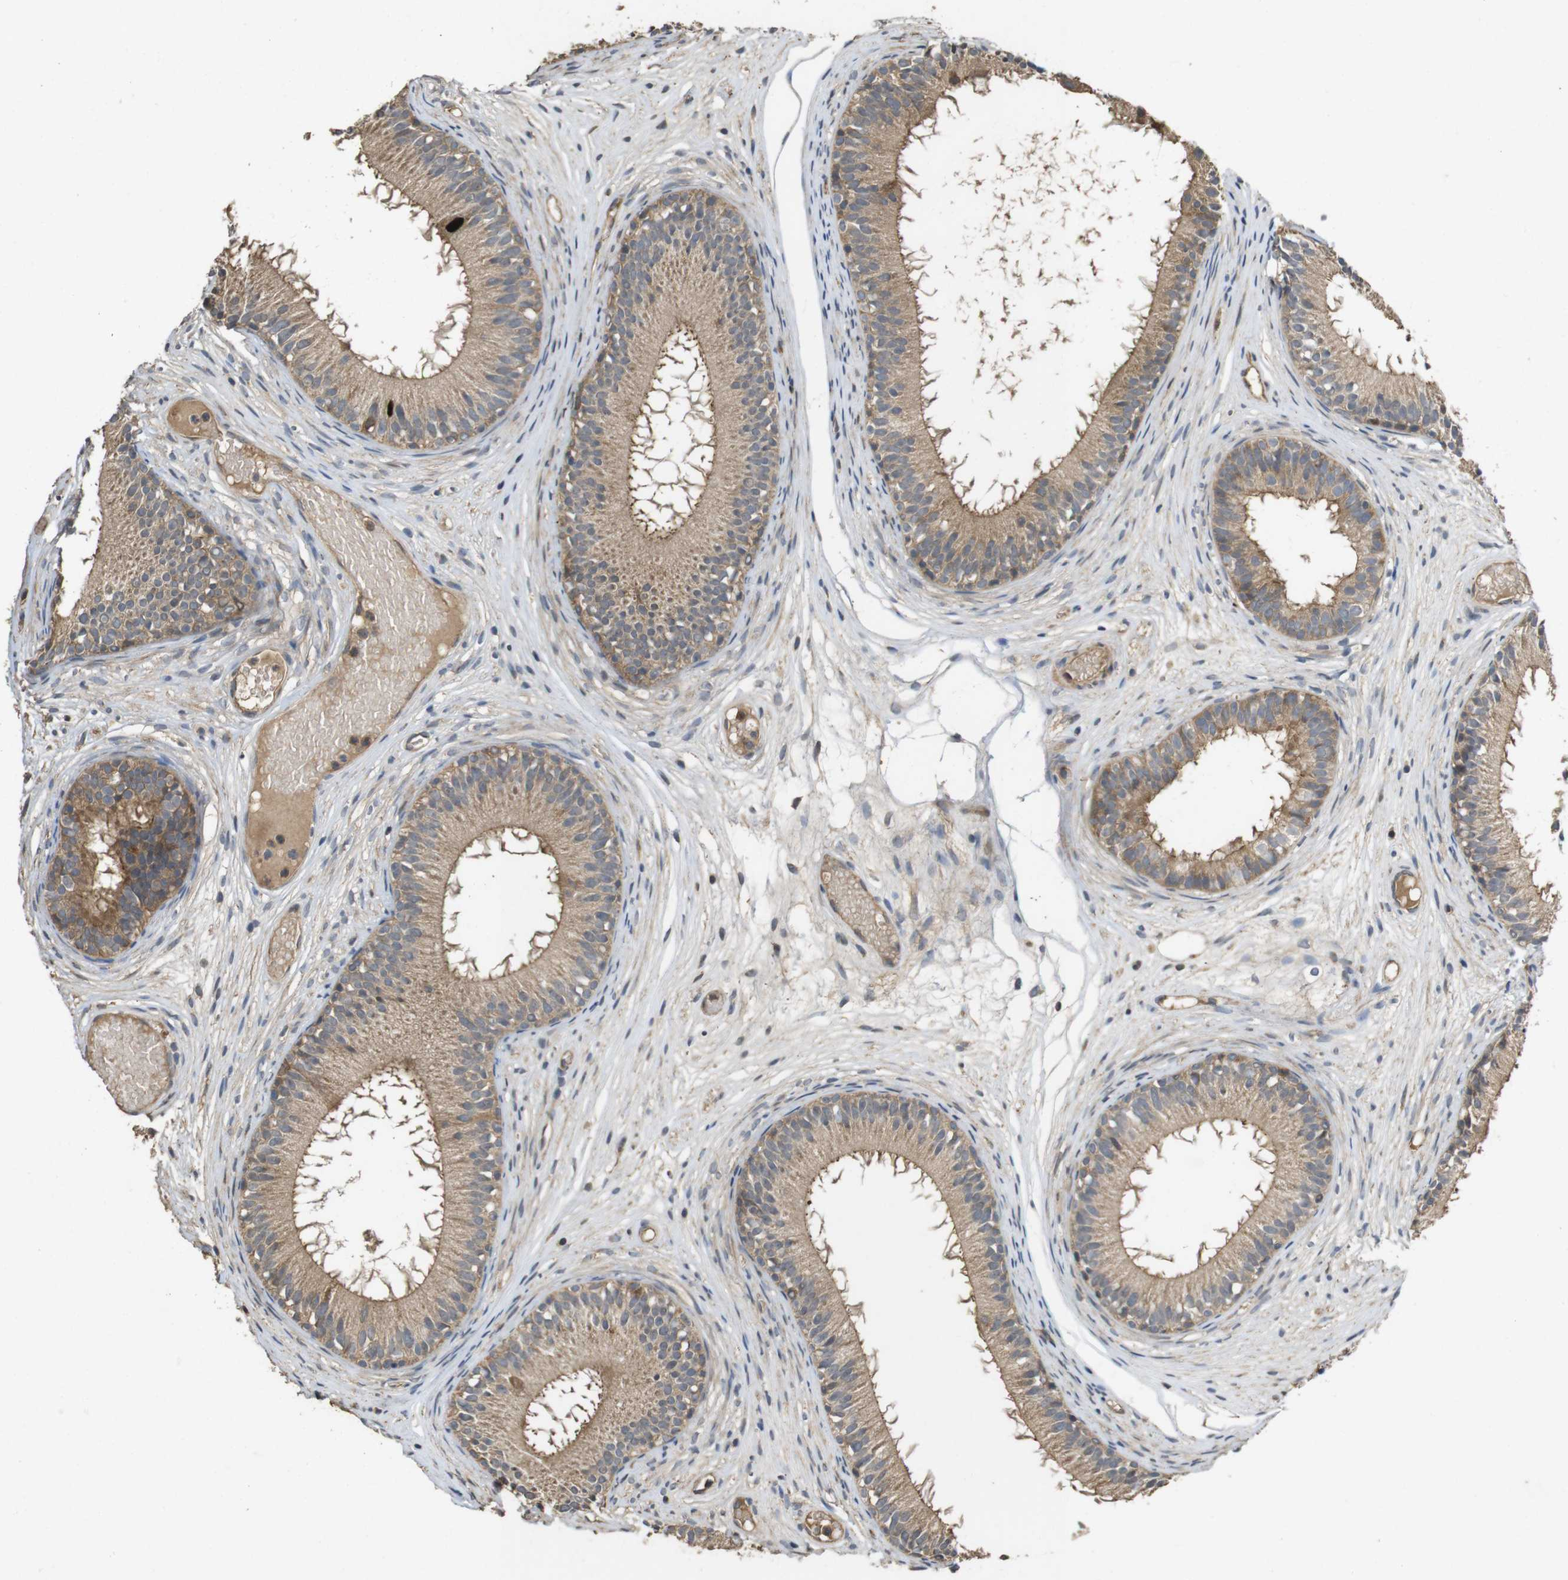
{"staining": {"intensity": "moderate", "quantity": ">75%", "location": "cytoplasmic/membranous"}, "tissue": "epididymis", "cell_type": "Glandular cells", "image_type": "normal", "snomed": [{"axis": "morphology", "description": "Normal tissue, NOS"}, {"axis": "morphology", "description": "Atrophy, NOS"}, {"axis": "topography", "description": "Testis"}, {"axis": "topography", "description": "Epididymis"}], "caption": "Moderate cytoplasmic/membranous expression for a protein is identified in about >75% of glandular cells of benign epididymis using immunohistochemistry.", "gene": "PCDHB10", "patient": {"sex": "male", "age": 18}}